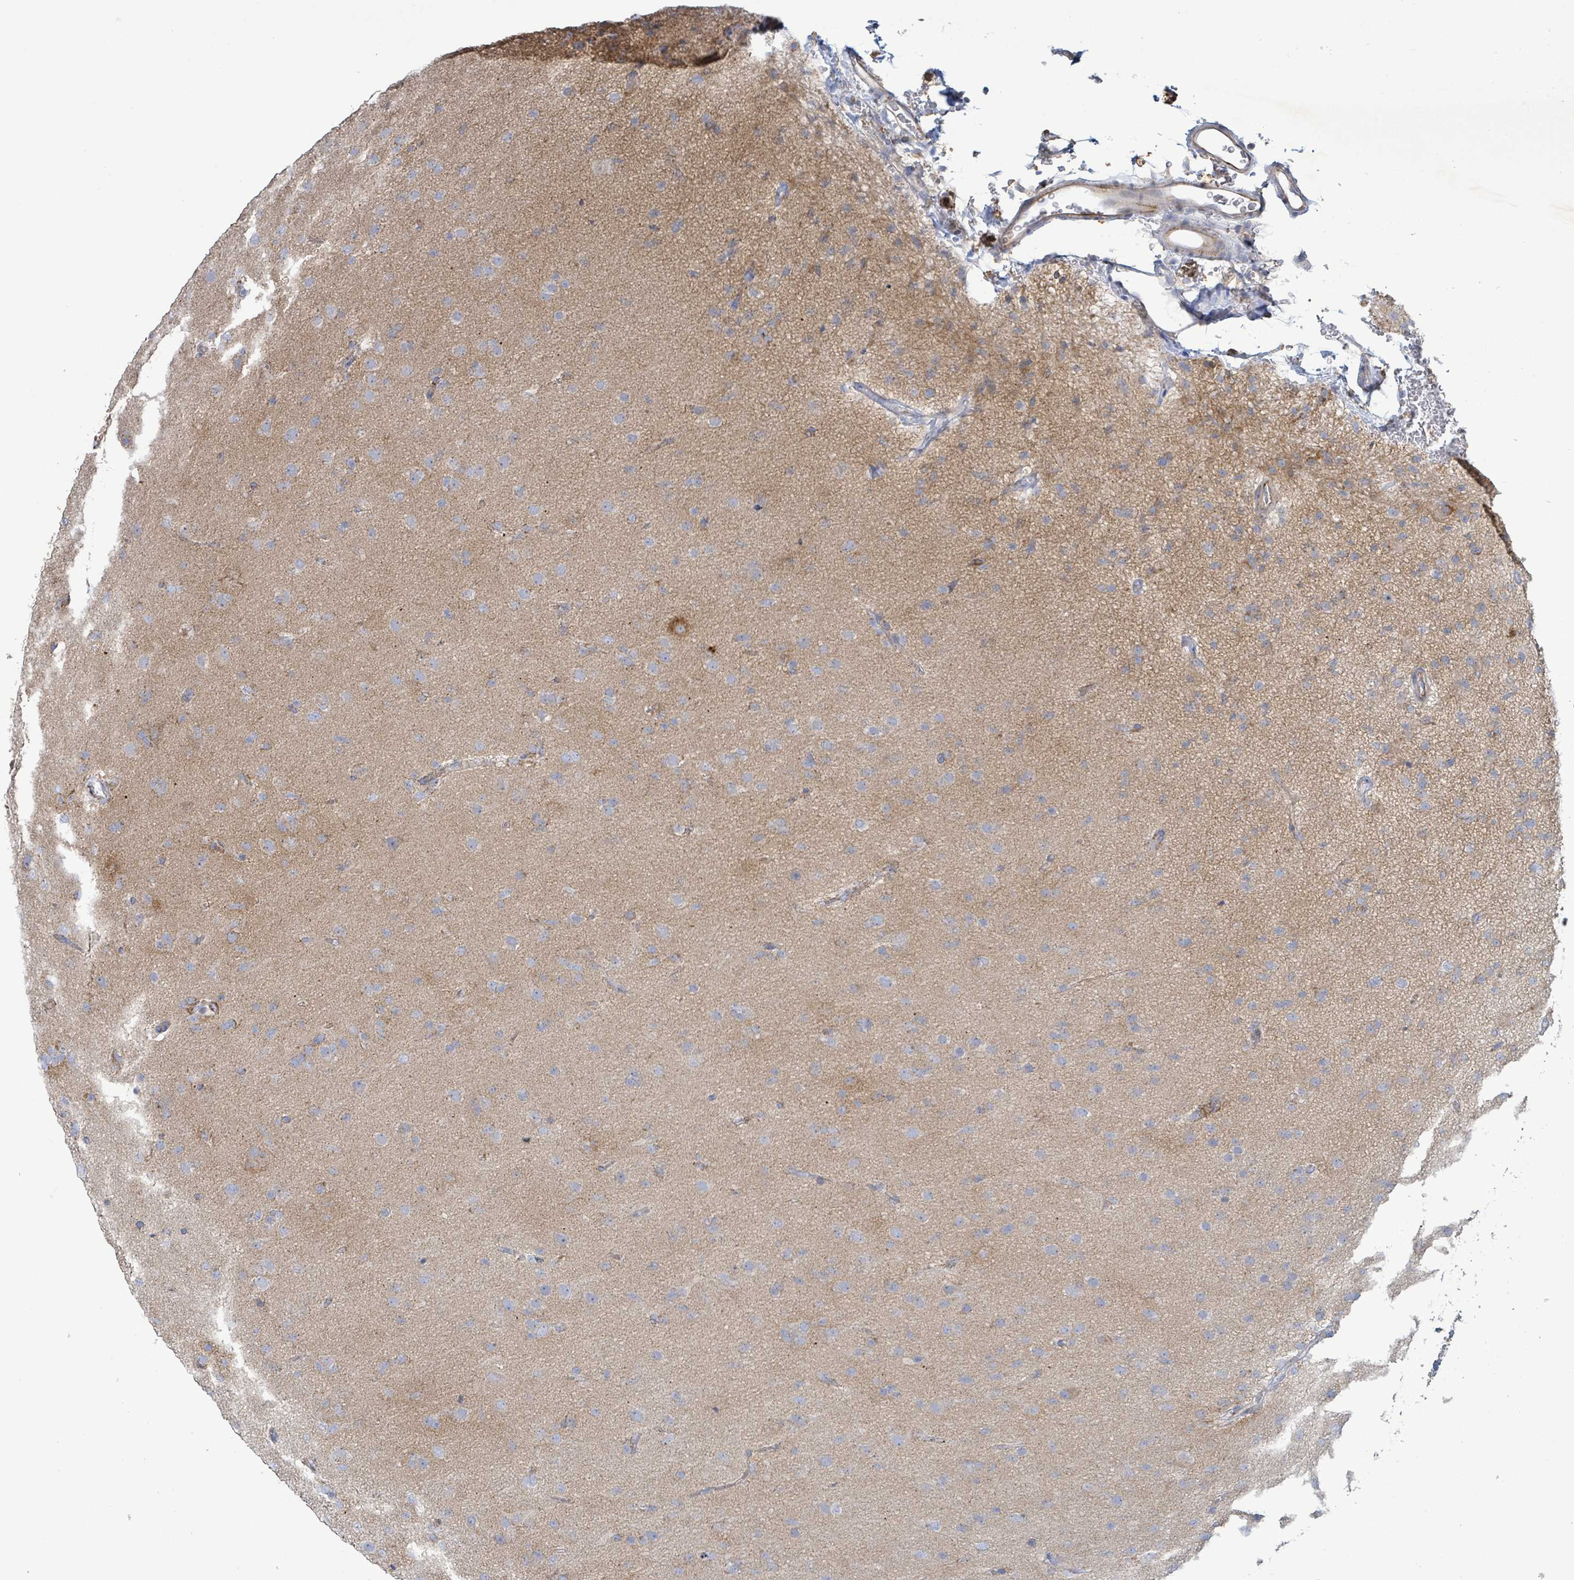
{"staining": {"intensity": "negative", "quantity": "none", "location": "none"}, "tissue": "glioma", "cell_type": "Tumor cells", "image_type": "cancer", "snomed": [{"axis": "morphology", "description": "Glioma, malignant, Low grade"}, {"axis": "topography", "description": "Brain"}], "caption": "Glioma stained for a protein using immunohistochemistry (IHC) demonstrates no staining tumor cells.", "gene": "ALG12", "patient": {"sex": "male", "age": 65}}